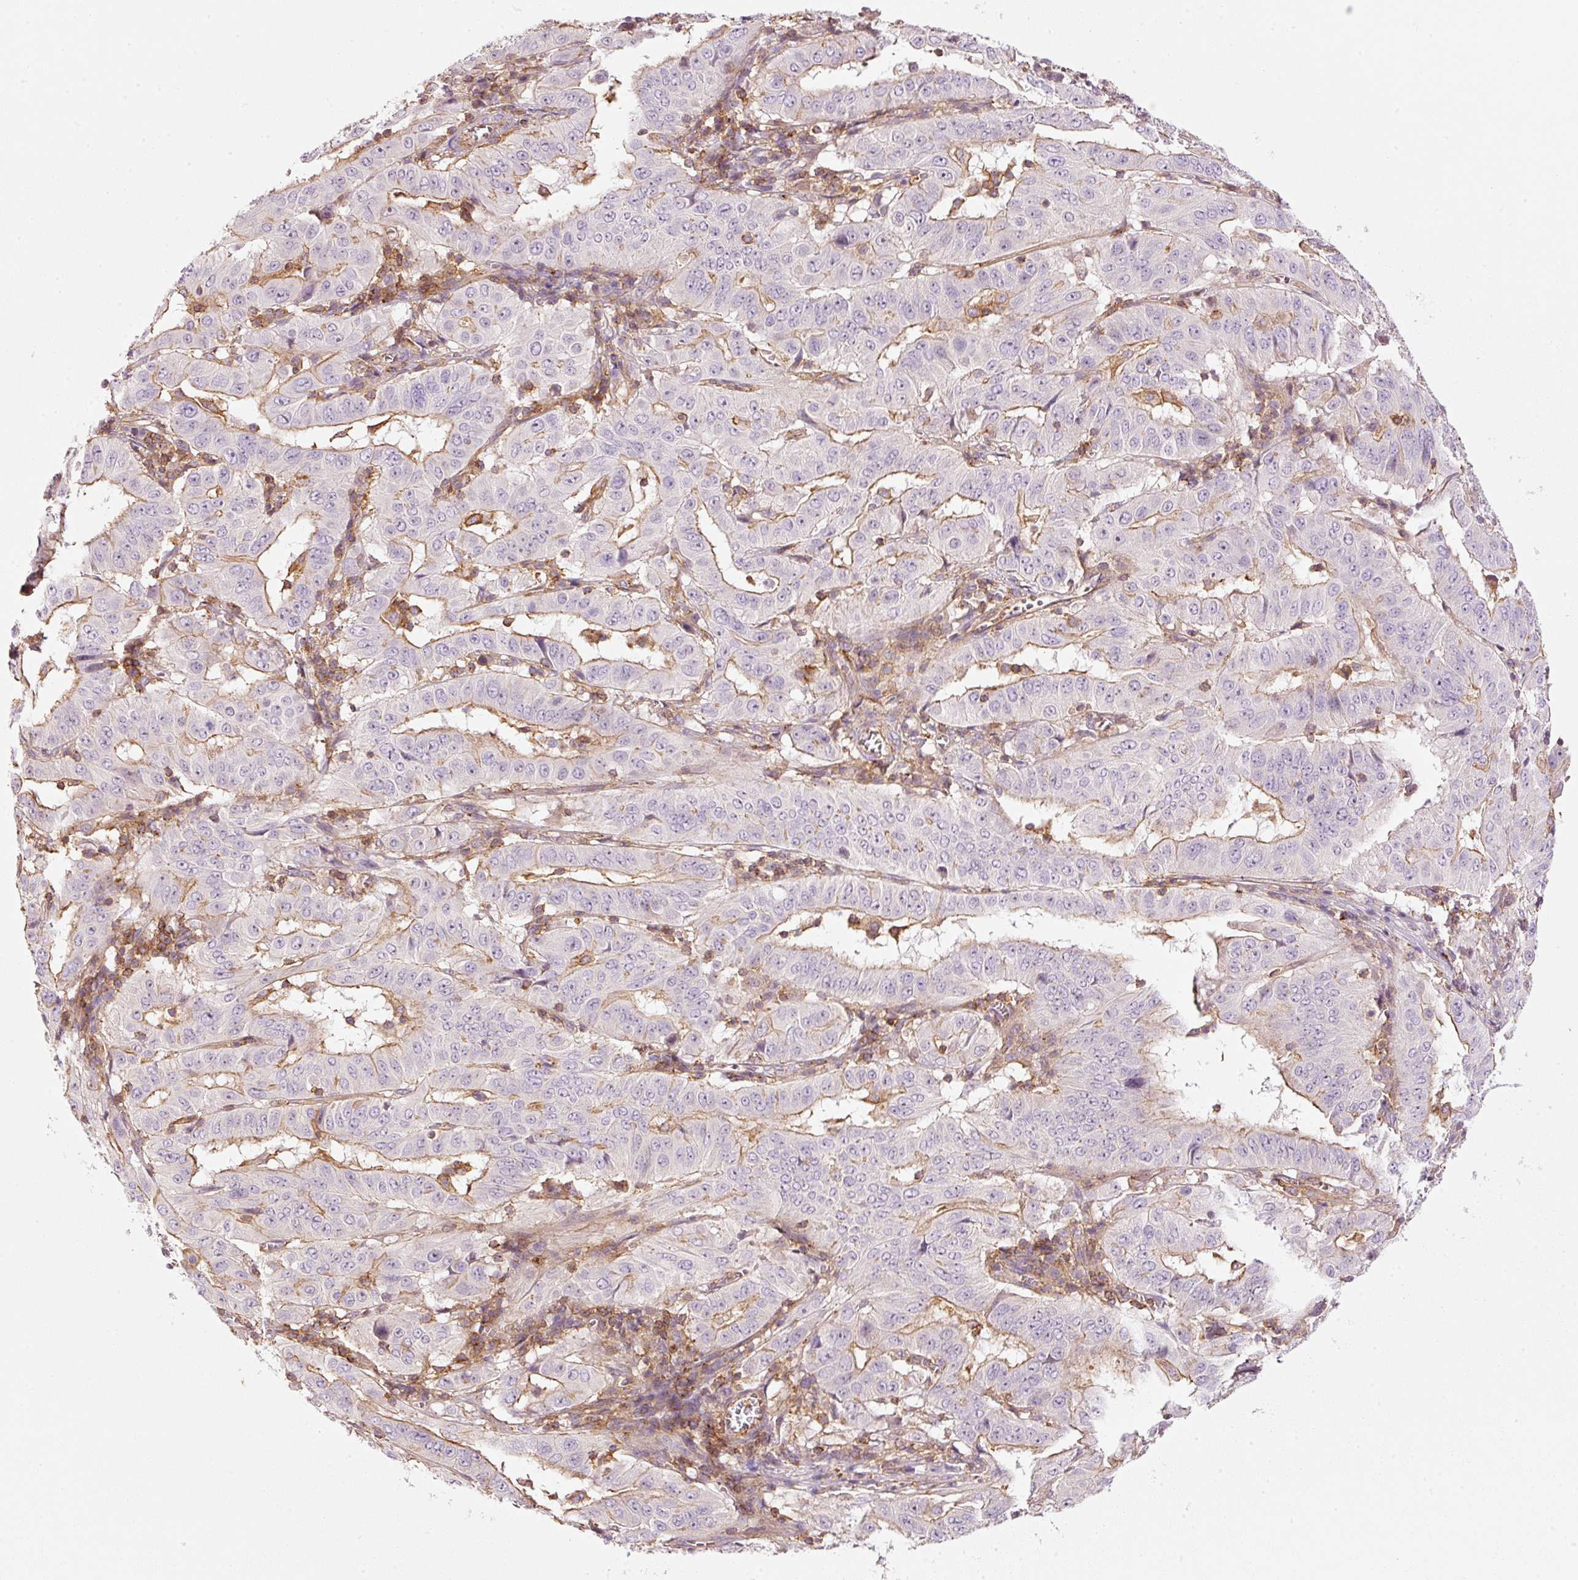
{"staining": {"intensity": "moderate", "quantity": "25%-75%", "location": "cytoplasmic/membranous"}, "tissue": "pancreatic cancer", "cell_type": "Tumor cells", "image_type": "cancer", "snomed": [{"axis": "morphology", "description": "Adenocarcinoma, NOS"}, {"axis": "topography", "description": "Pancreas"}], "caption": "Brown immunohistochemical staining in adenocarcinoma (pancreatic) displays moderate cytoplasmic/membranous expression in approximately 25%-75% of tumor cells. The staining was performed using DAB (3,3'-diaminobenzidine) to visualize the protein expression in brown, while the nuclei were stained in blue with hematoxylin (Magnification: 20x).", "gene": "SIPA1", "patient": {"sex": "male", "age": 63}}